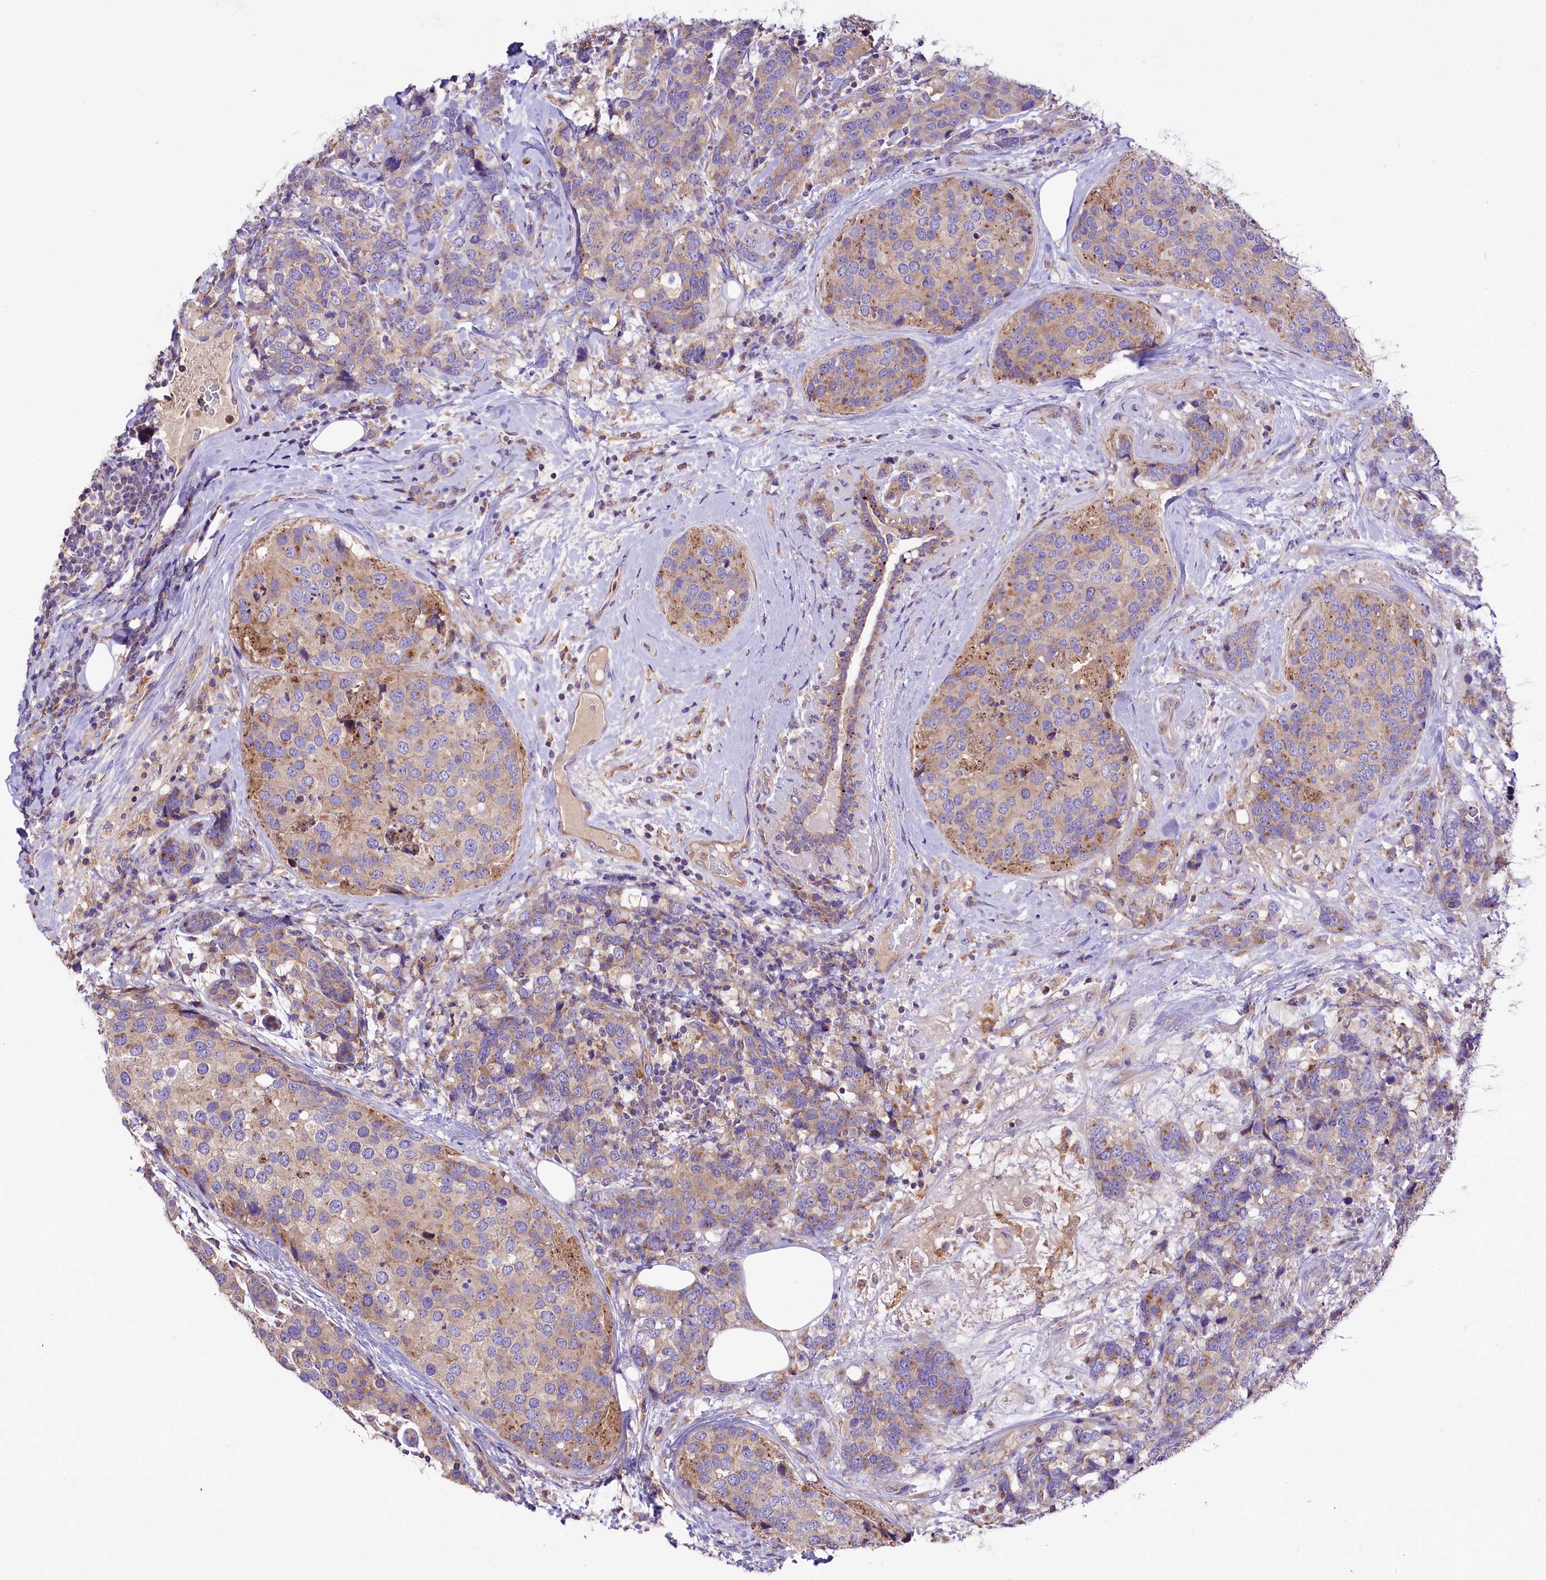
{"staining": {"intensity": "moderate", "quantity": "<25%", "location": "cytoplasmic/membranous"}, "tissue": "breast cancer", "cell_type": "Tumor cells", "image_type": "cancer", "snomed": [{"axis": "morphology", "description": "Lobular carcinoma"}, {"axis": "topography", "description": "Breast"}], "caption": "Immunohistochemical staining of breast cancer (lobular carcinoma) displays low levels of moderate cytoplasmic/membranous protein expression in approximately <25% of tumor cells. (Stains: DAB (3,3'-diaminobenzidine) in brown, nuclei in blue, Microscopy: brightfield microscopy at high magnification).", "gene": "PEMT", "patient": {"sex": "female", "age": 59}}